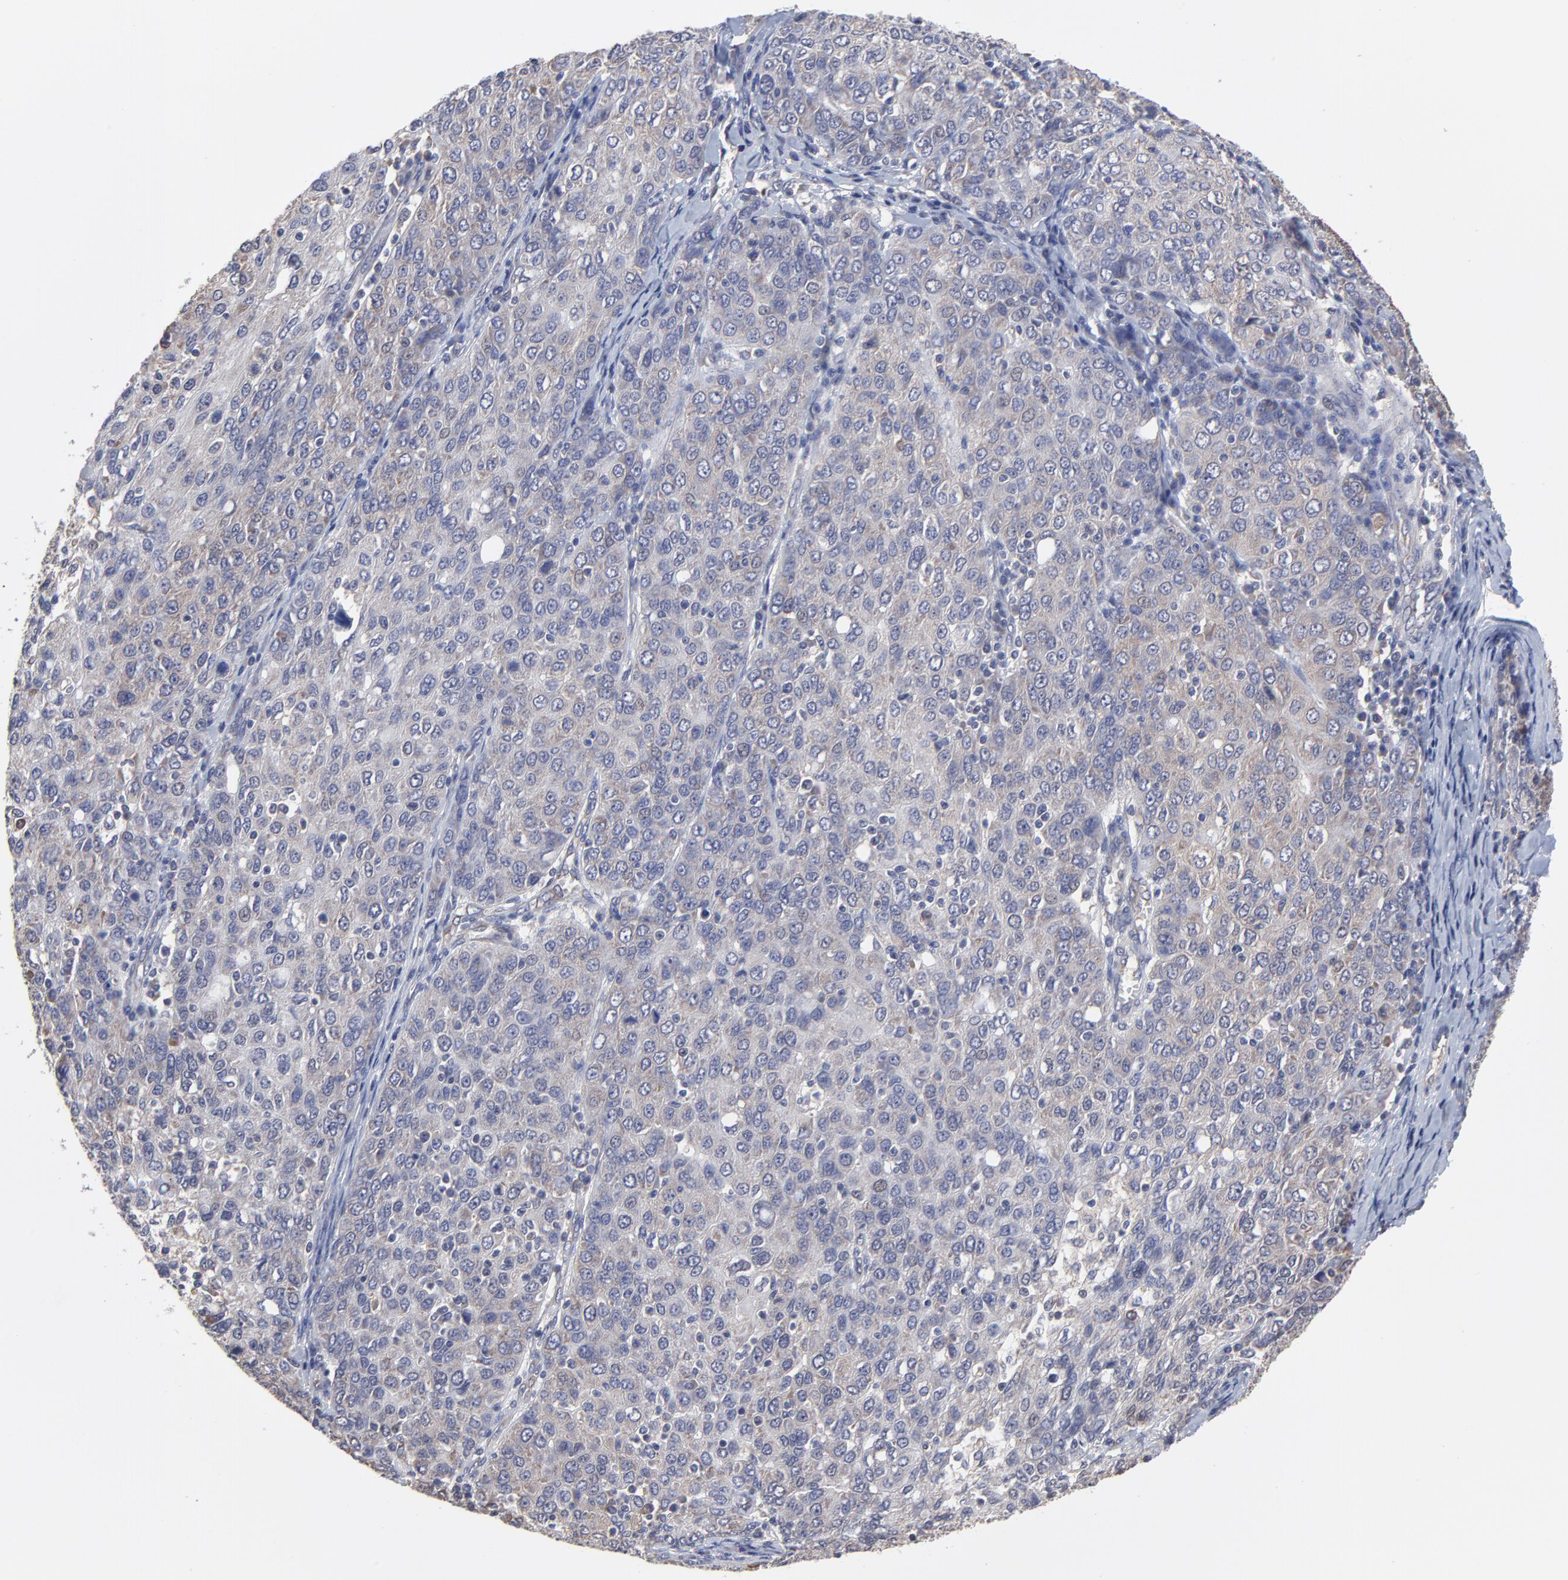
{"staining": {"intensity": "weak", "quantity": "25%-75%", "location": "cytoplasmic/membranous"}, "tissue": "ovarian cancer", "cell_type": "Tumor cells", "image_type": "cancer", "snomed": [{"axis": "morphology", "description": "Carcinoma, endometroid"}, {"axis": "topography", "description": "Ovary"}], "caption": "Endometroid carcinoma (ovarian) tissue displays weak cytoplasmic/membranous staining in approximately 25%-75% of tumor cells, visualized by immunohistochemistry. (DAB (3,3'-diaminobenzidine) IHC, brown staining for protein, blue staining for nuclei).", "gene": "CCT2", "patient": {"sex": "female", "age": 50}}